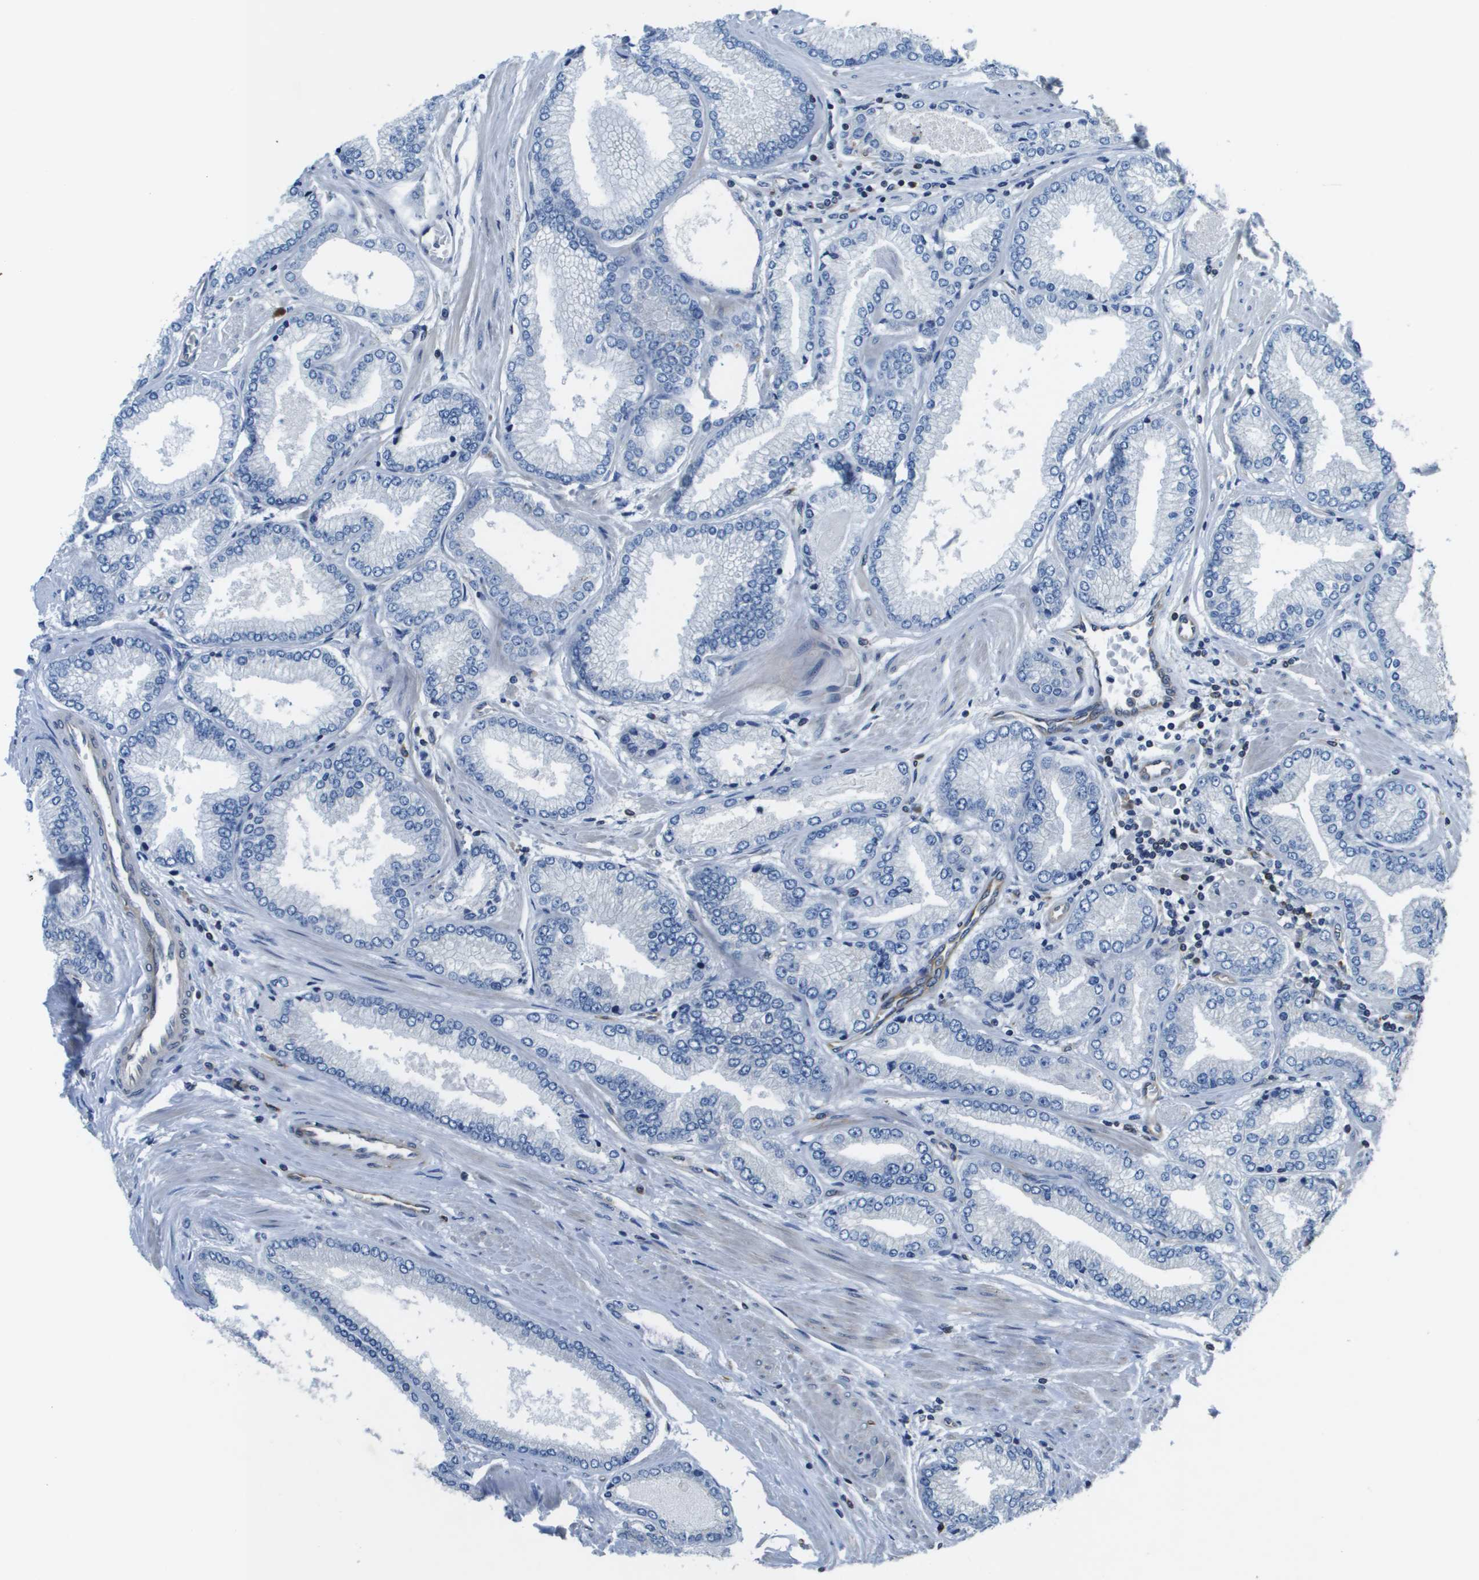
{"staining": {"intensity": "negative", "quantity": "none", "location": "none"}, "tissue": "prostate cancer", "cell_type": "Tumor cells", "image_type": "cancer", "snomed": [{"axis": "morphology", "description": "Adenocarcinoma, High grade"}, {"axis": "topography", "description": "Prostate"}], "caption": "High magnification brightfield microscopy of prostate cancer stained with DAB (3,3'-diaminobenzidine) (brown) and counterstained with hematoxylin (blue): tumor cells show no significant staining.", "gene": "ESYT1", "patient": {"sex": "male", "age": 61}}